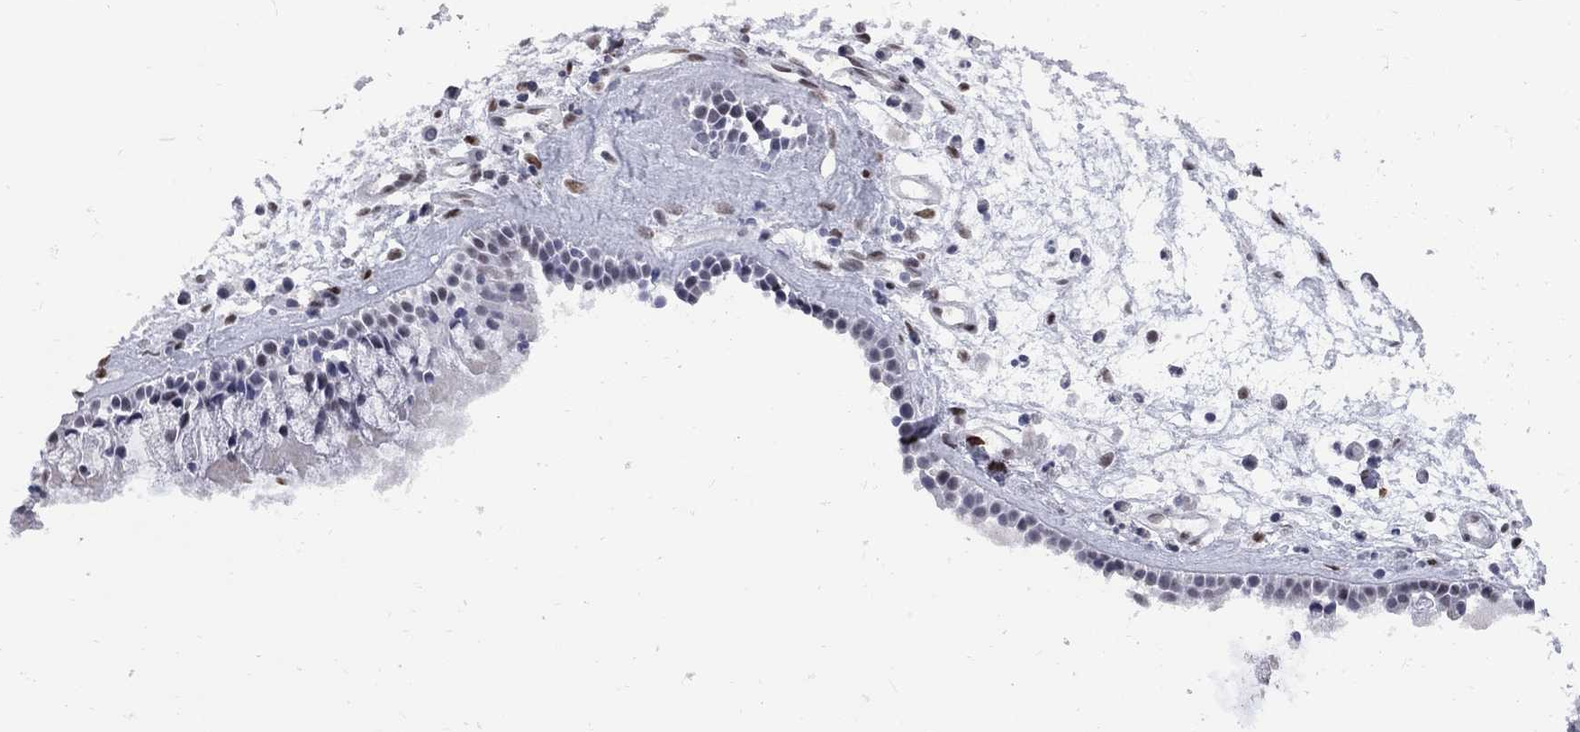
{"staining": {"intensity": "moderate", "quantity": "<25%", "location": "nuclear"}, "tissue": "nasopharynx", "cell_type": "Respiratory epithelial cells", "image_type": "normal", "snomed": [{"axis": "morphology", "description": "Normal tissue, NOS"}, {"axis": "topography", "description": "Nasopharynx"}], "caption": "The micrograph demonstrates immunohistochemical staining of unremarkable nasopharynx. There is moderate nuclear positivity is identified in approximately <25% of respiratory epithelial cells. The staining was performed using DAB (3,3'-diaminobenzidine), with brown indicating positive protein expression. Nuclei are stained blue with hematoxylin.", "gene": "ZBTB47", "patient": {"sex": "female", "age": 47}}